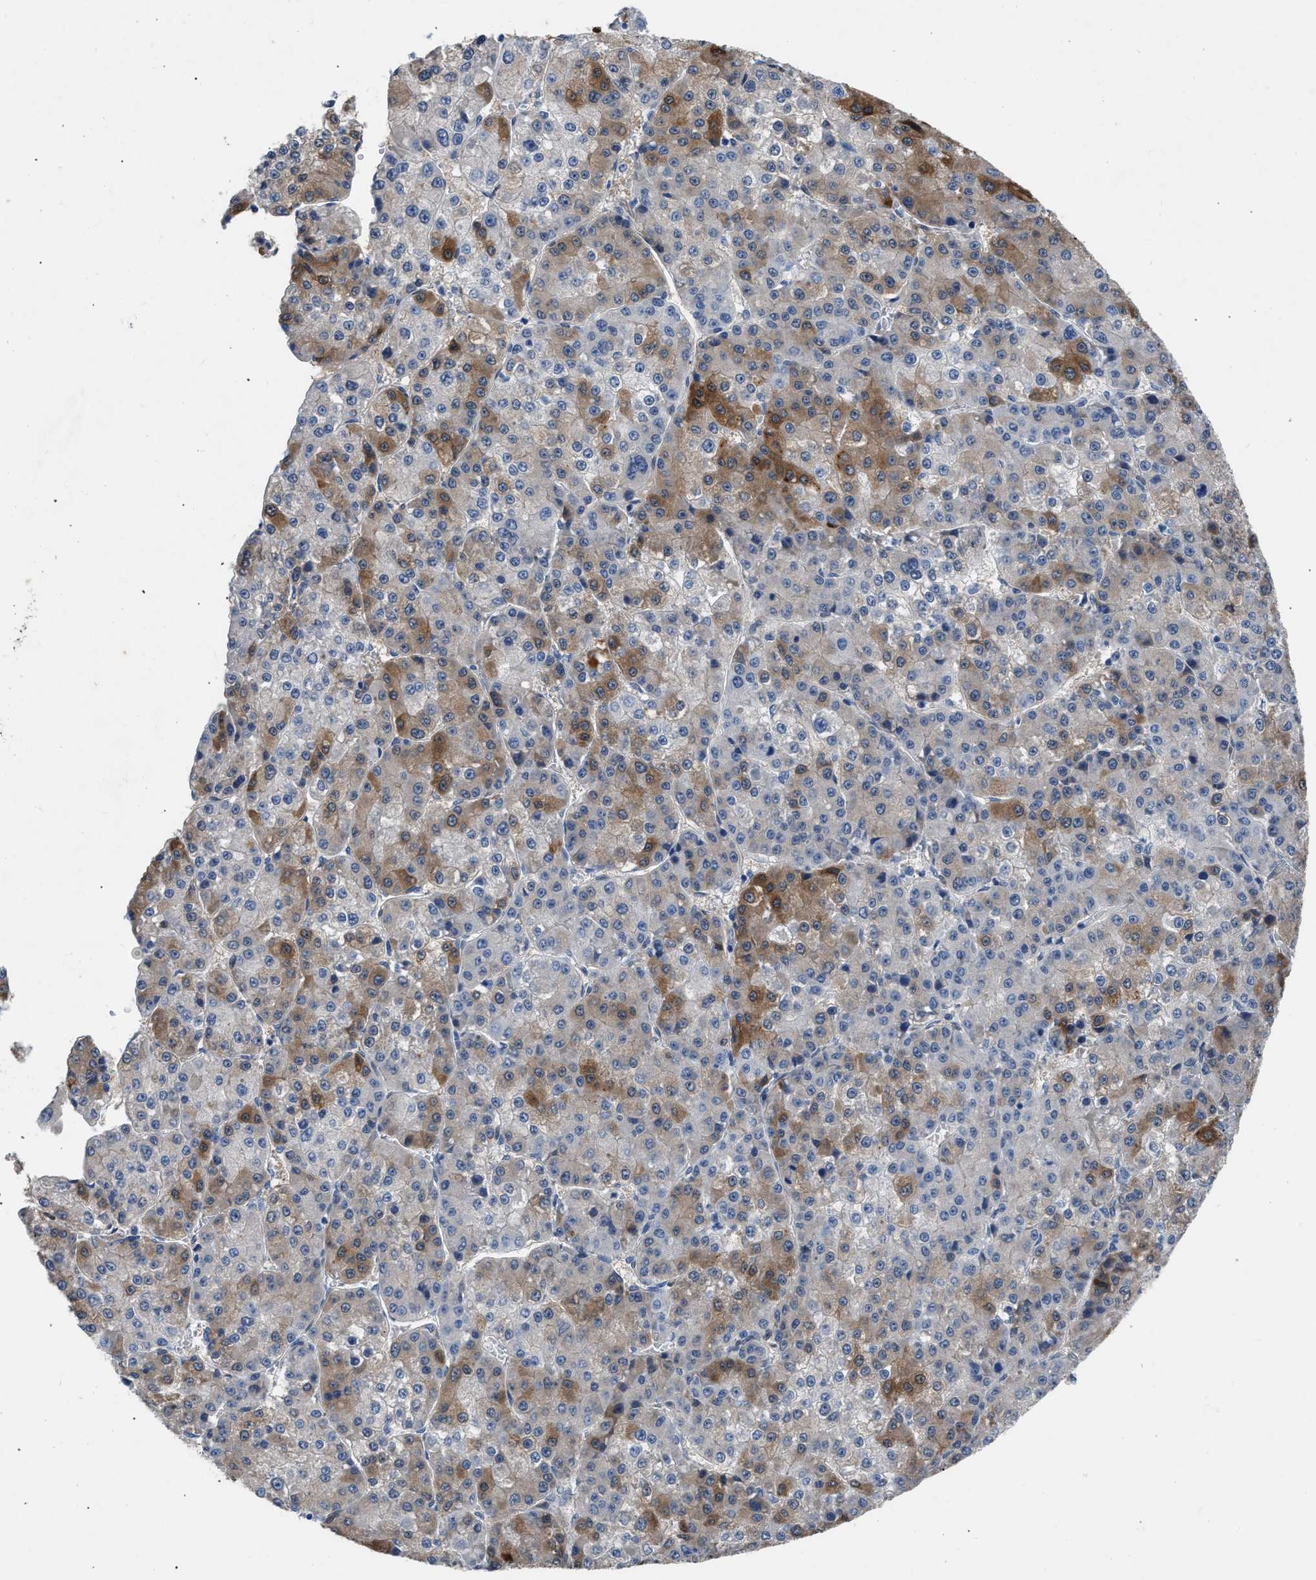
{"staining": {"intensity": "moderate", "quantity": "25%-75%", "location": "cytoplasmic/membranous"}, "tissue": "liver cancer", "cell_type": "Tumor cells", "image_type": "cancer", "snomed": [{"axis": "morphology", "description": "Carcinoma, Hepatocellular, NOS"}, {"axis": "topography", "description": "Liver"}], "caption": "Approximately 25%-75% of tumor cells in liver hepatocellular carcinoma reveal moderate cytoplasmic/membranous protein staining as visualized by brown immunohistochemical staining.", "gene": "RBP1", "patient": {"sex": "female", "age": 73}}